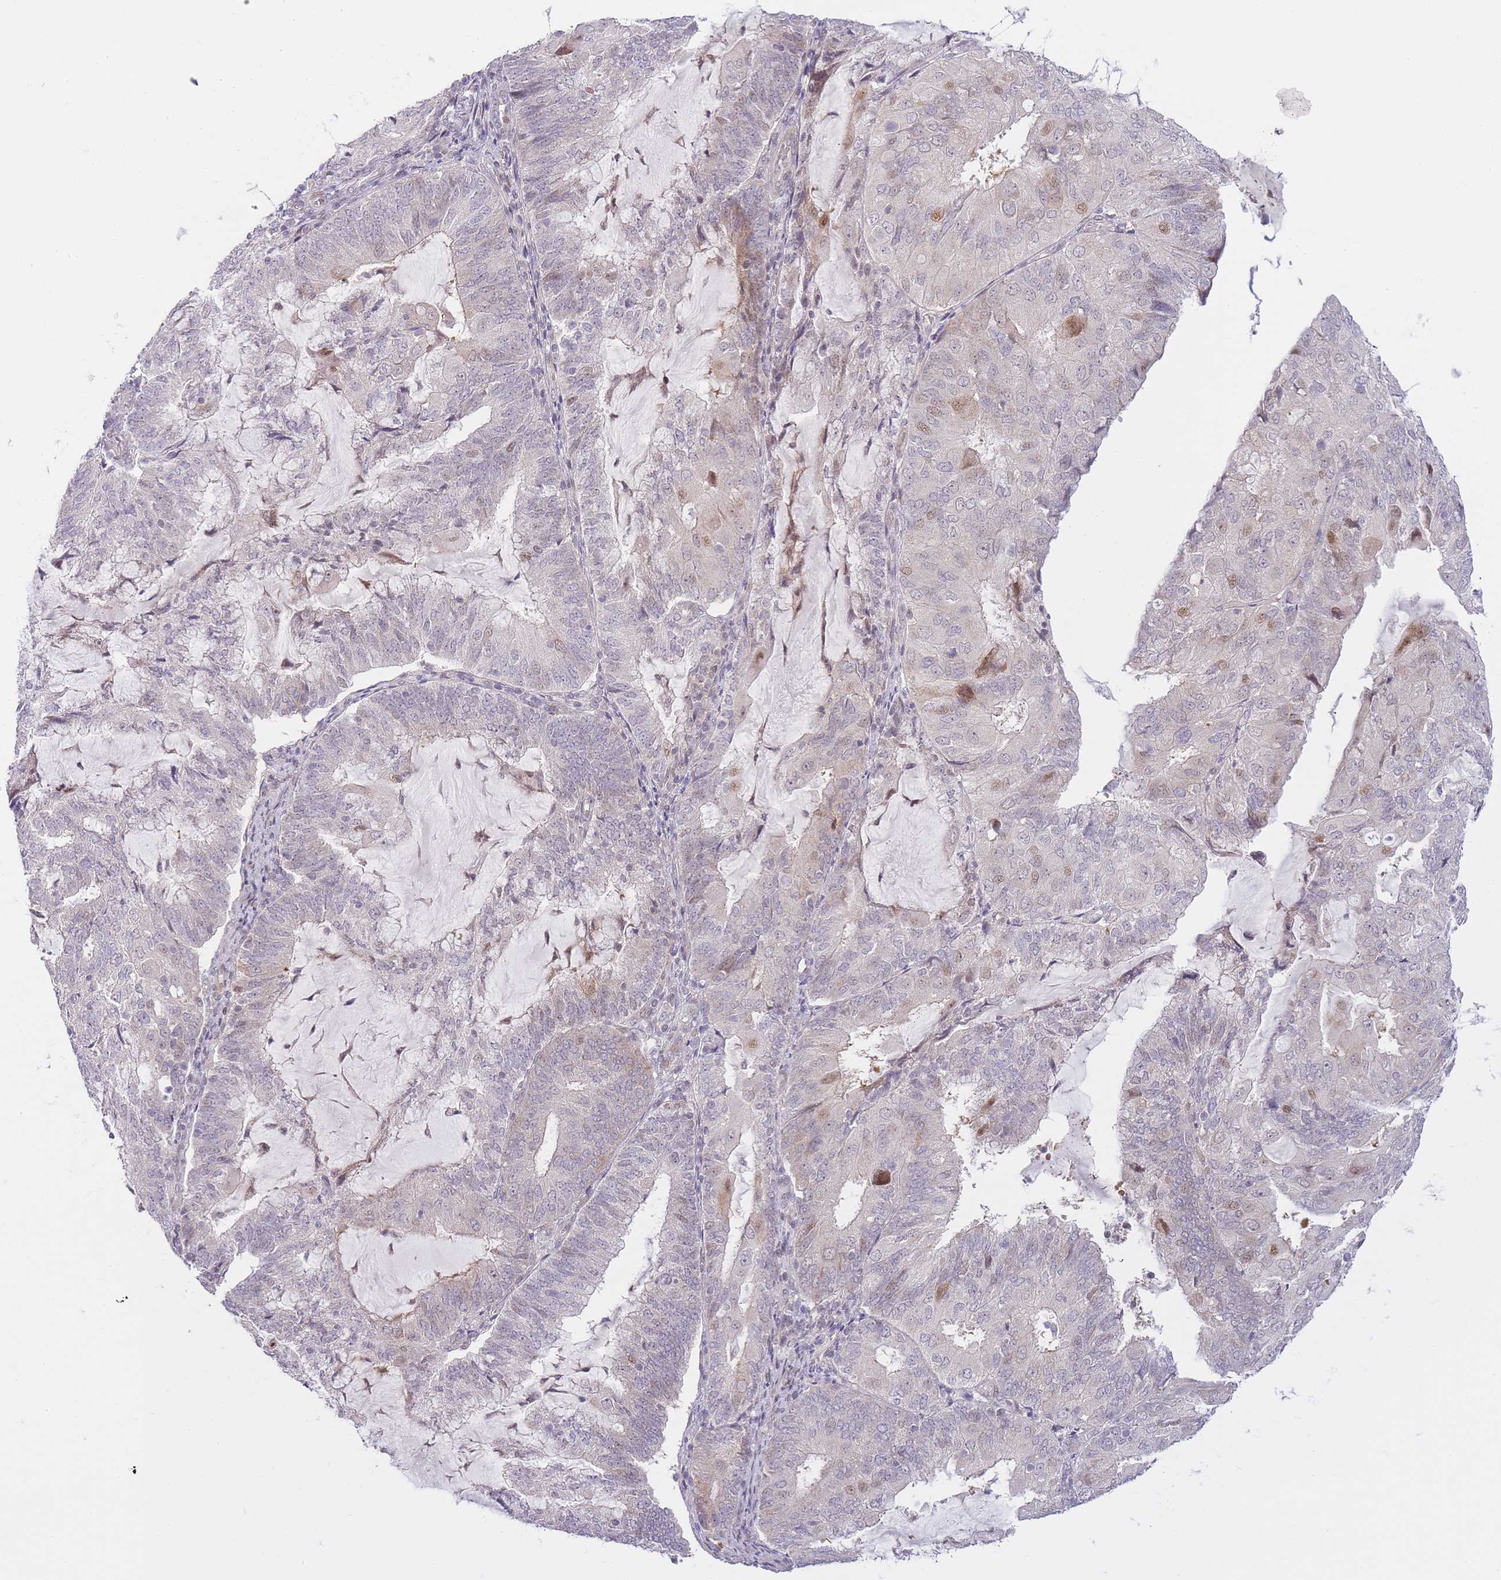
{"staining": {"intensity": "moderate", "quantity": "<25%", "location": "nuclear"}, "tissue": "endometrial cancer", "cell_type": "Tumor cells", "image_type": "cancer", "snomed": [{"axis": "morphology", "description": "Adenocarcinoma, NOS"}, {"axis": "topography", "description": "Endometrium"}], "caption": "Immunohistochemistry of endometrial cancer demonstrates low levels of moderate nuclear expression in about <25% of tumor cells.", "gene": "OGG1", "patient": {"sex": "female", "age": 81}}